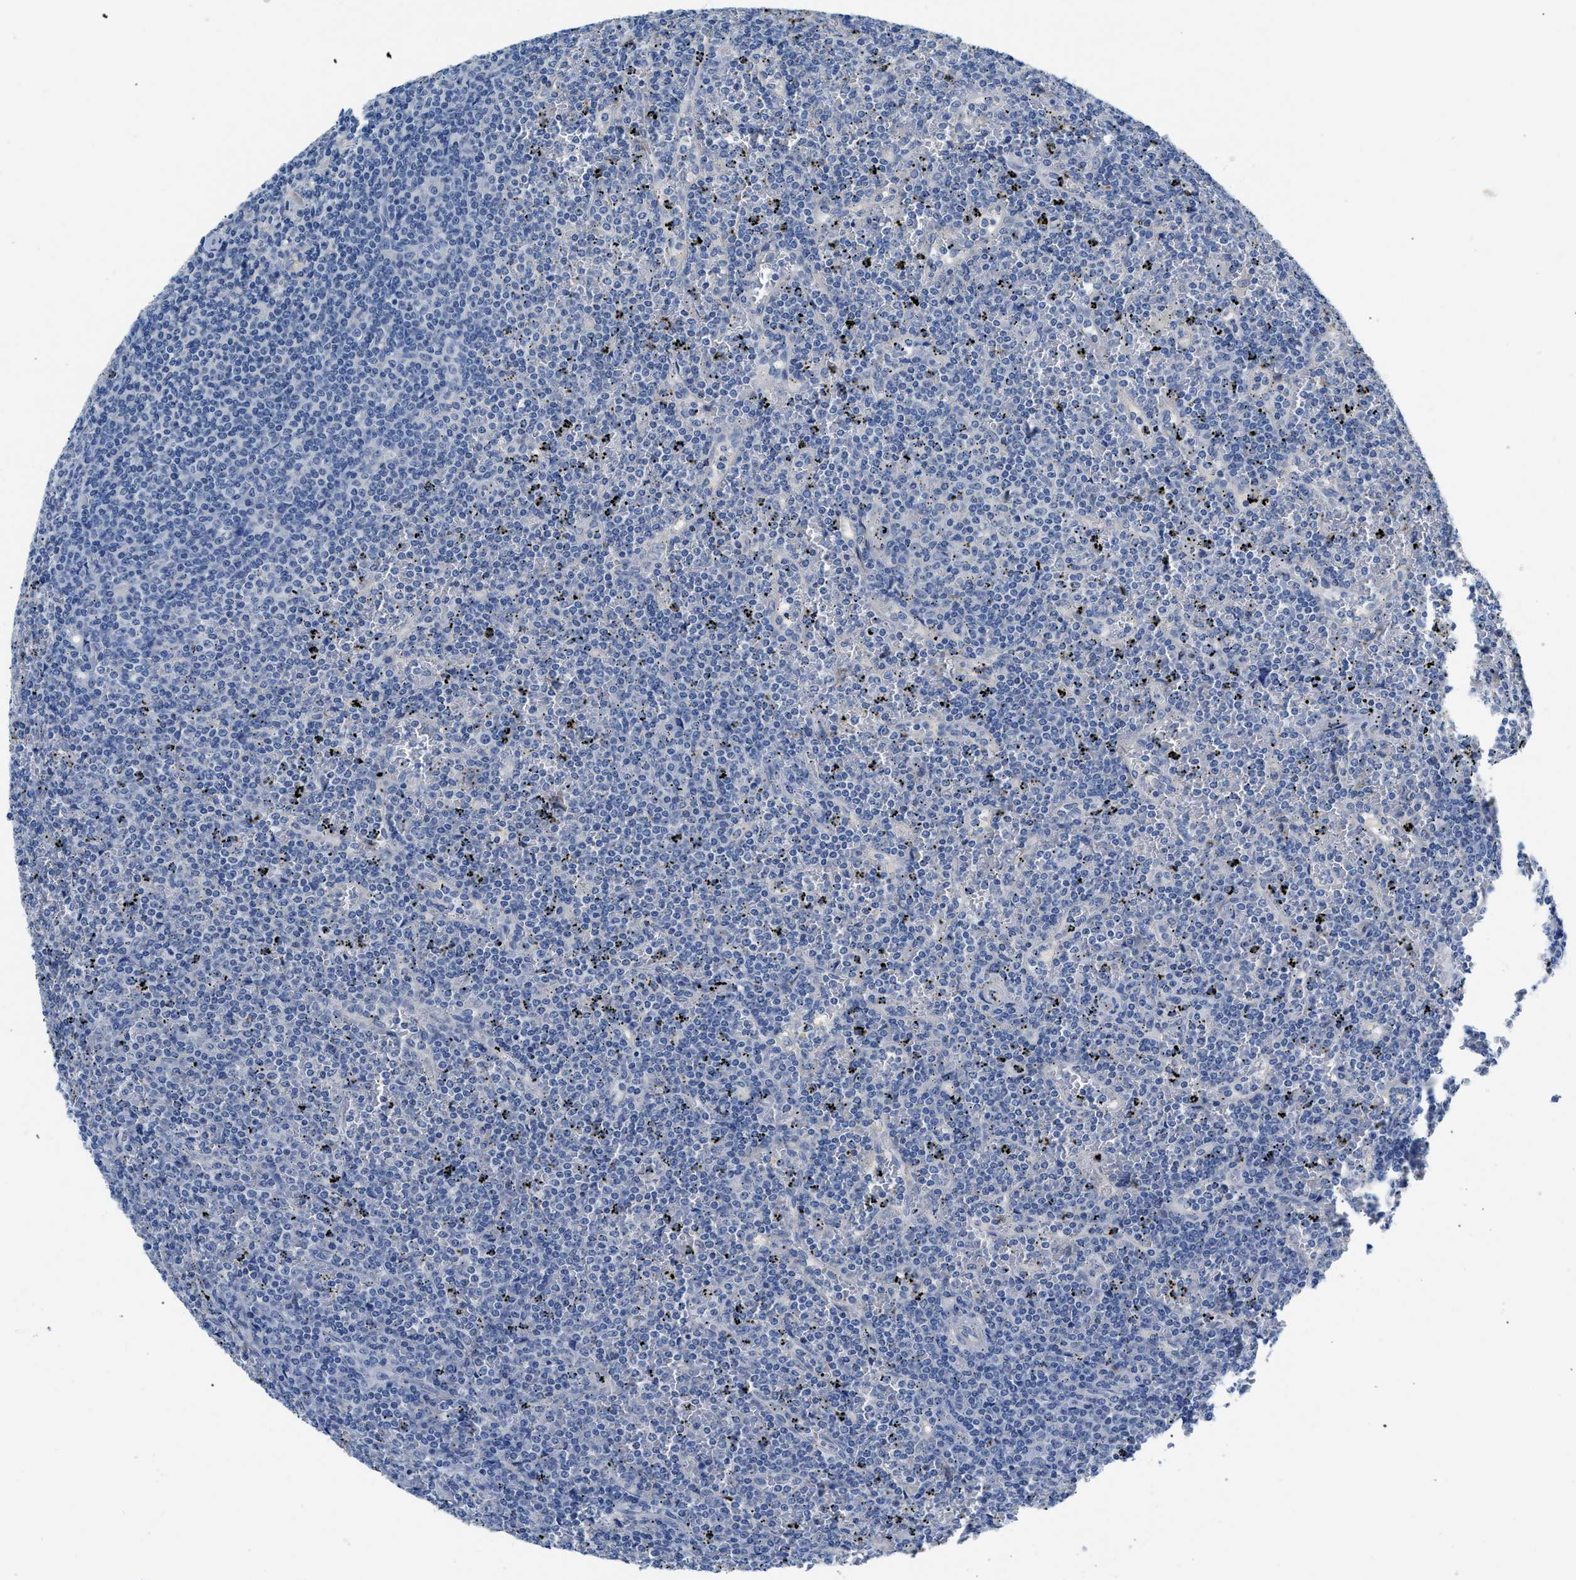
{"staining": {"intensity": "negative", "quantity": "none", "location": "none"}, "tissue": "lymphoma", "cell_type": "Tumor cells", "image_type": "cancer", "snomed": [{"axis": "morphology", "description": "Malignant lymphoma, non-Hodgkin's type, Low grade"}, {"axis": "topography", "description": "Spleen"}], "caption": "Immunohistochemistry (IHC) photomicrograph of lymphoma stained for a protein (brown), which demonstrates no staining in tumor cells.", "gene": "SLC10A6", "patient": {"sex": "female", "age": 19}}